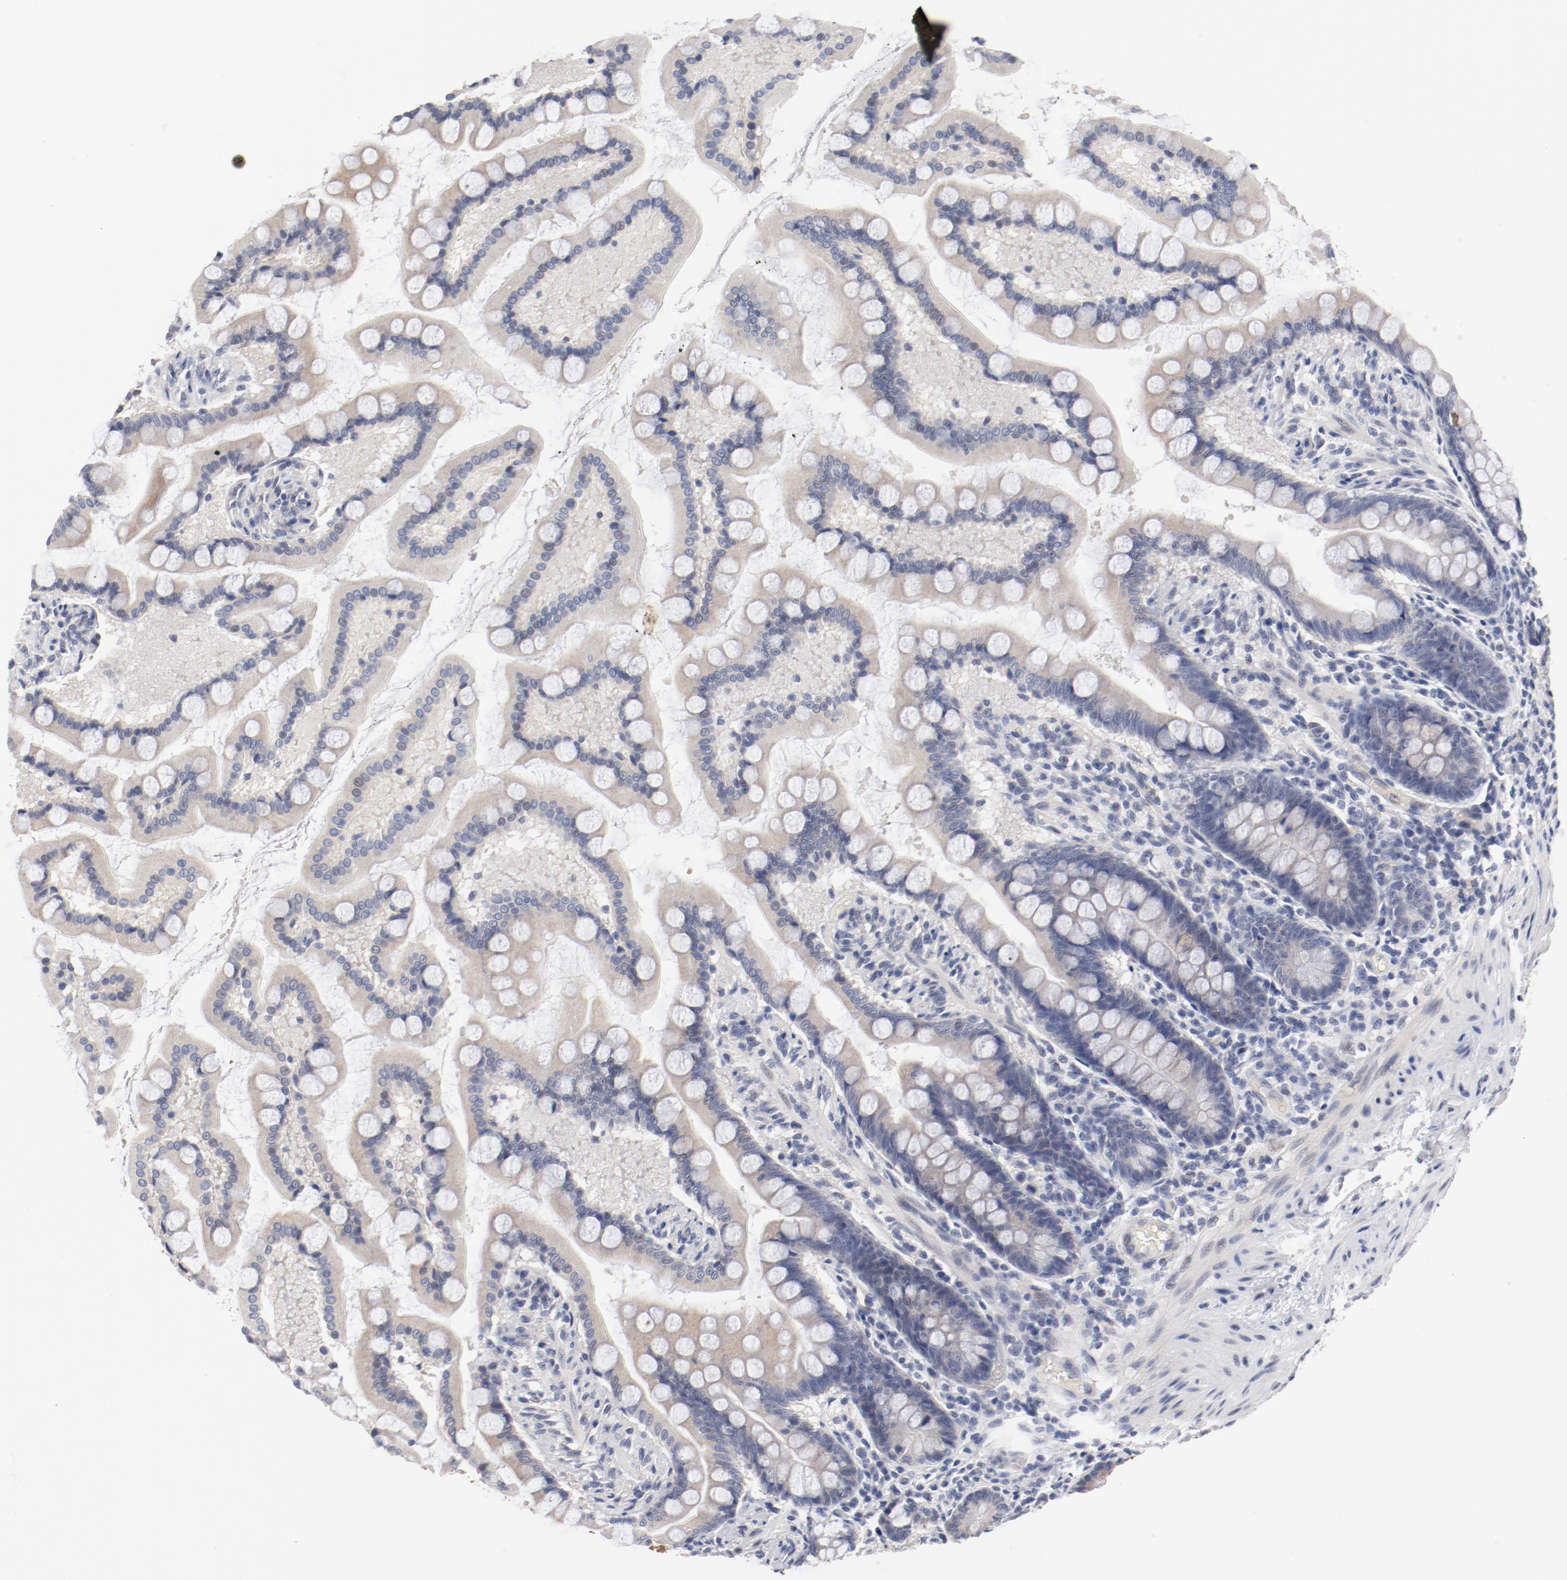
{"staining": {"intensity": "negative", "quantity": "none", "location": "none"}, "tissue": "small intestine", "cell_type": "Glandular cells", "image_type": "normal", "snomed": [{"axis": "morphology", "description": "Normal tissue, NOS"}, {"axis": "topography", "description": "Small intestine"}], "caption": "An immunohistochemistry photomicrograph of normal small intestine is shown. There is no staining in glandular cells of small intestine.", "gene": "GPR143", "patient": {"sex": "male", "age": 41}}